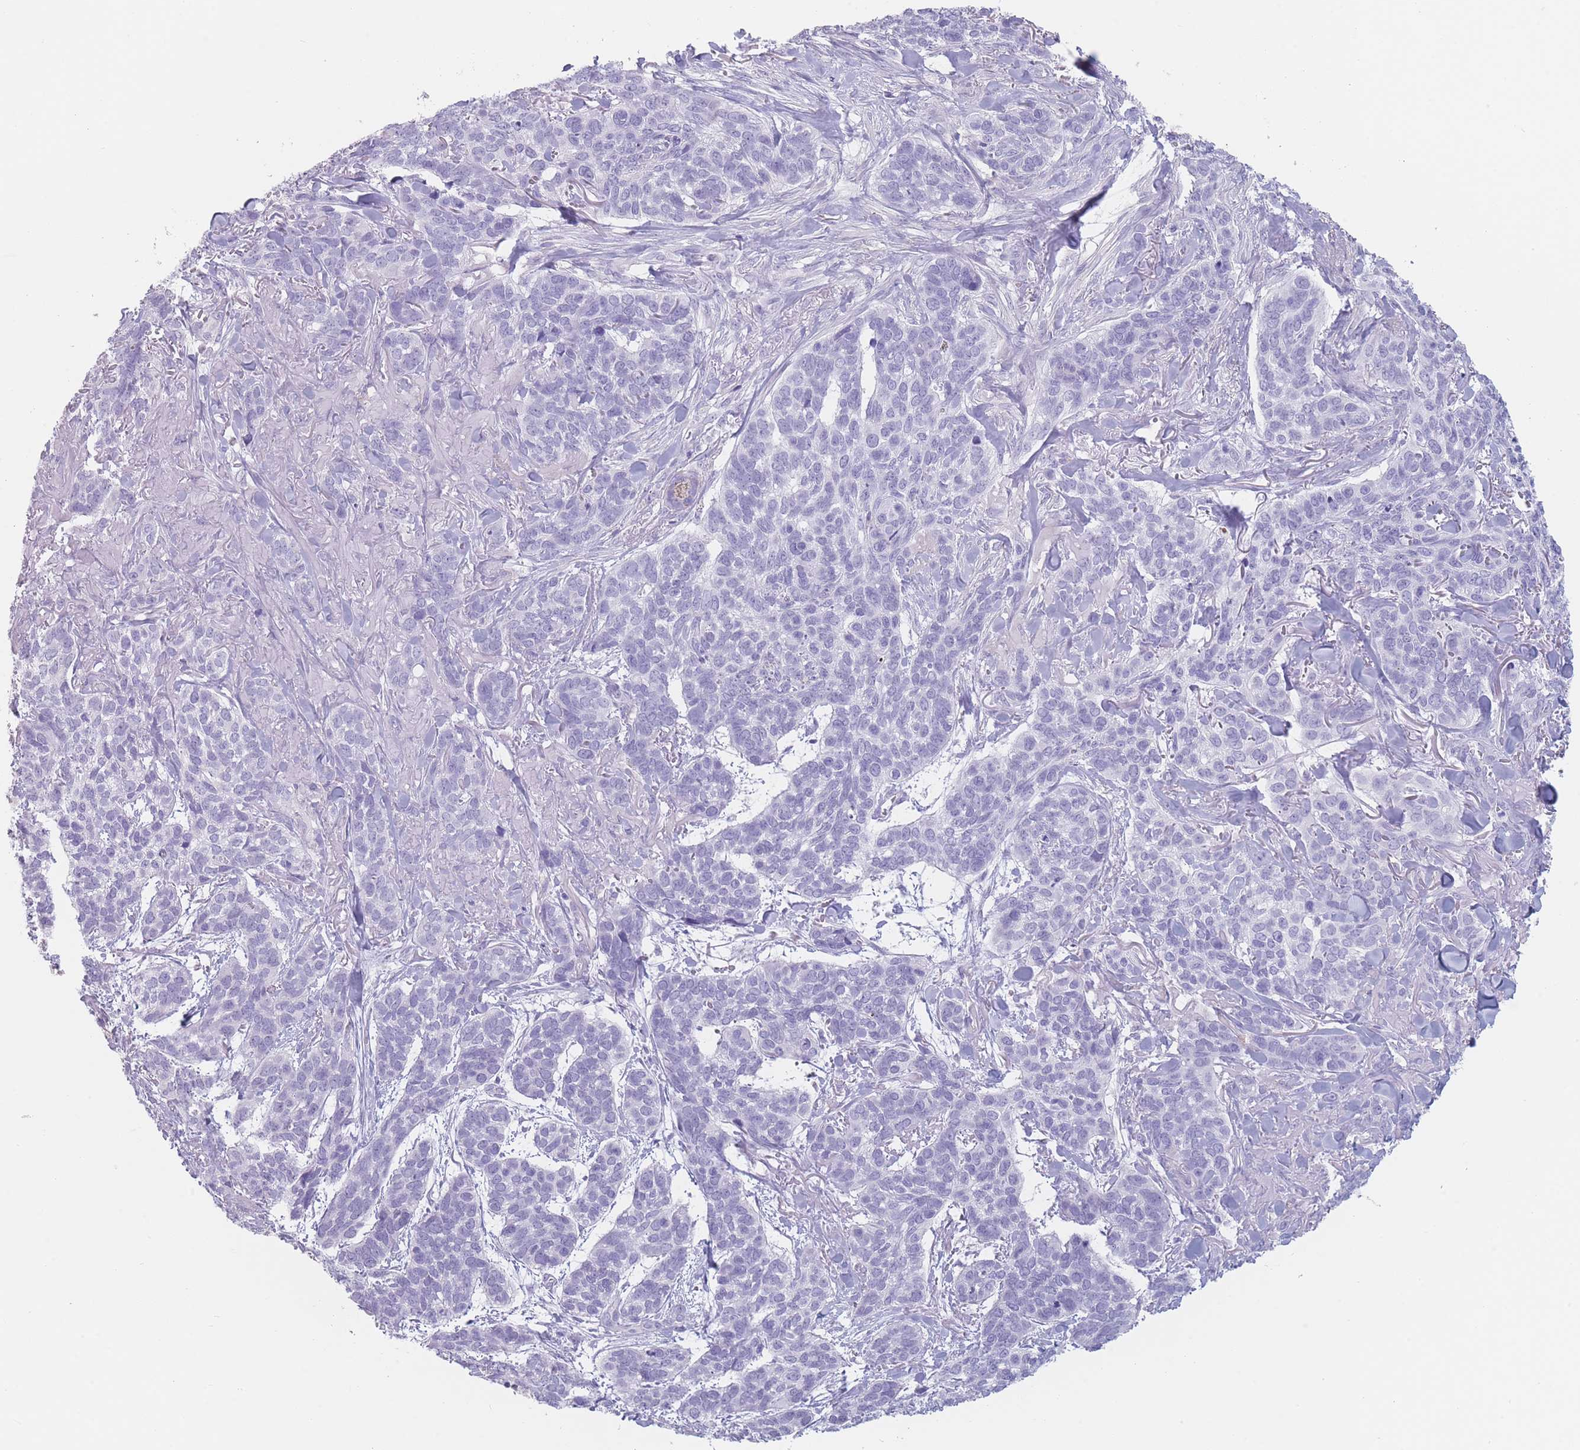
{"staining": {"intensity": "negative", "quantity": "none", "location": "none"}, "tissue": "skin cancer", "cell_type": "Tumor cells", "image_type": "cancer", "snomed": [{"axis": "morphology", "description": "Basal cell carcinoma"}, {"axis": "topography", "description": "Skin"}], "caption": "The micrograph demonstrates no staining of tumor cells in skin cancer (basal cell carcinoma).", "gene": "GPR12", "patient": {"sex": "male", "age": 86}}